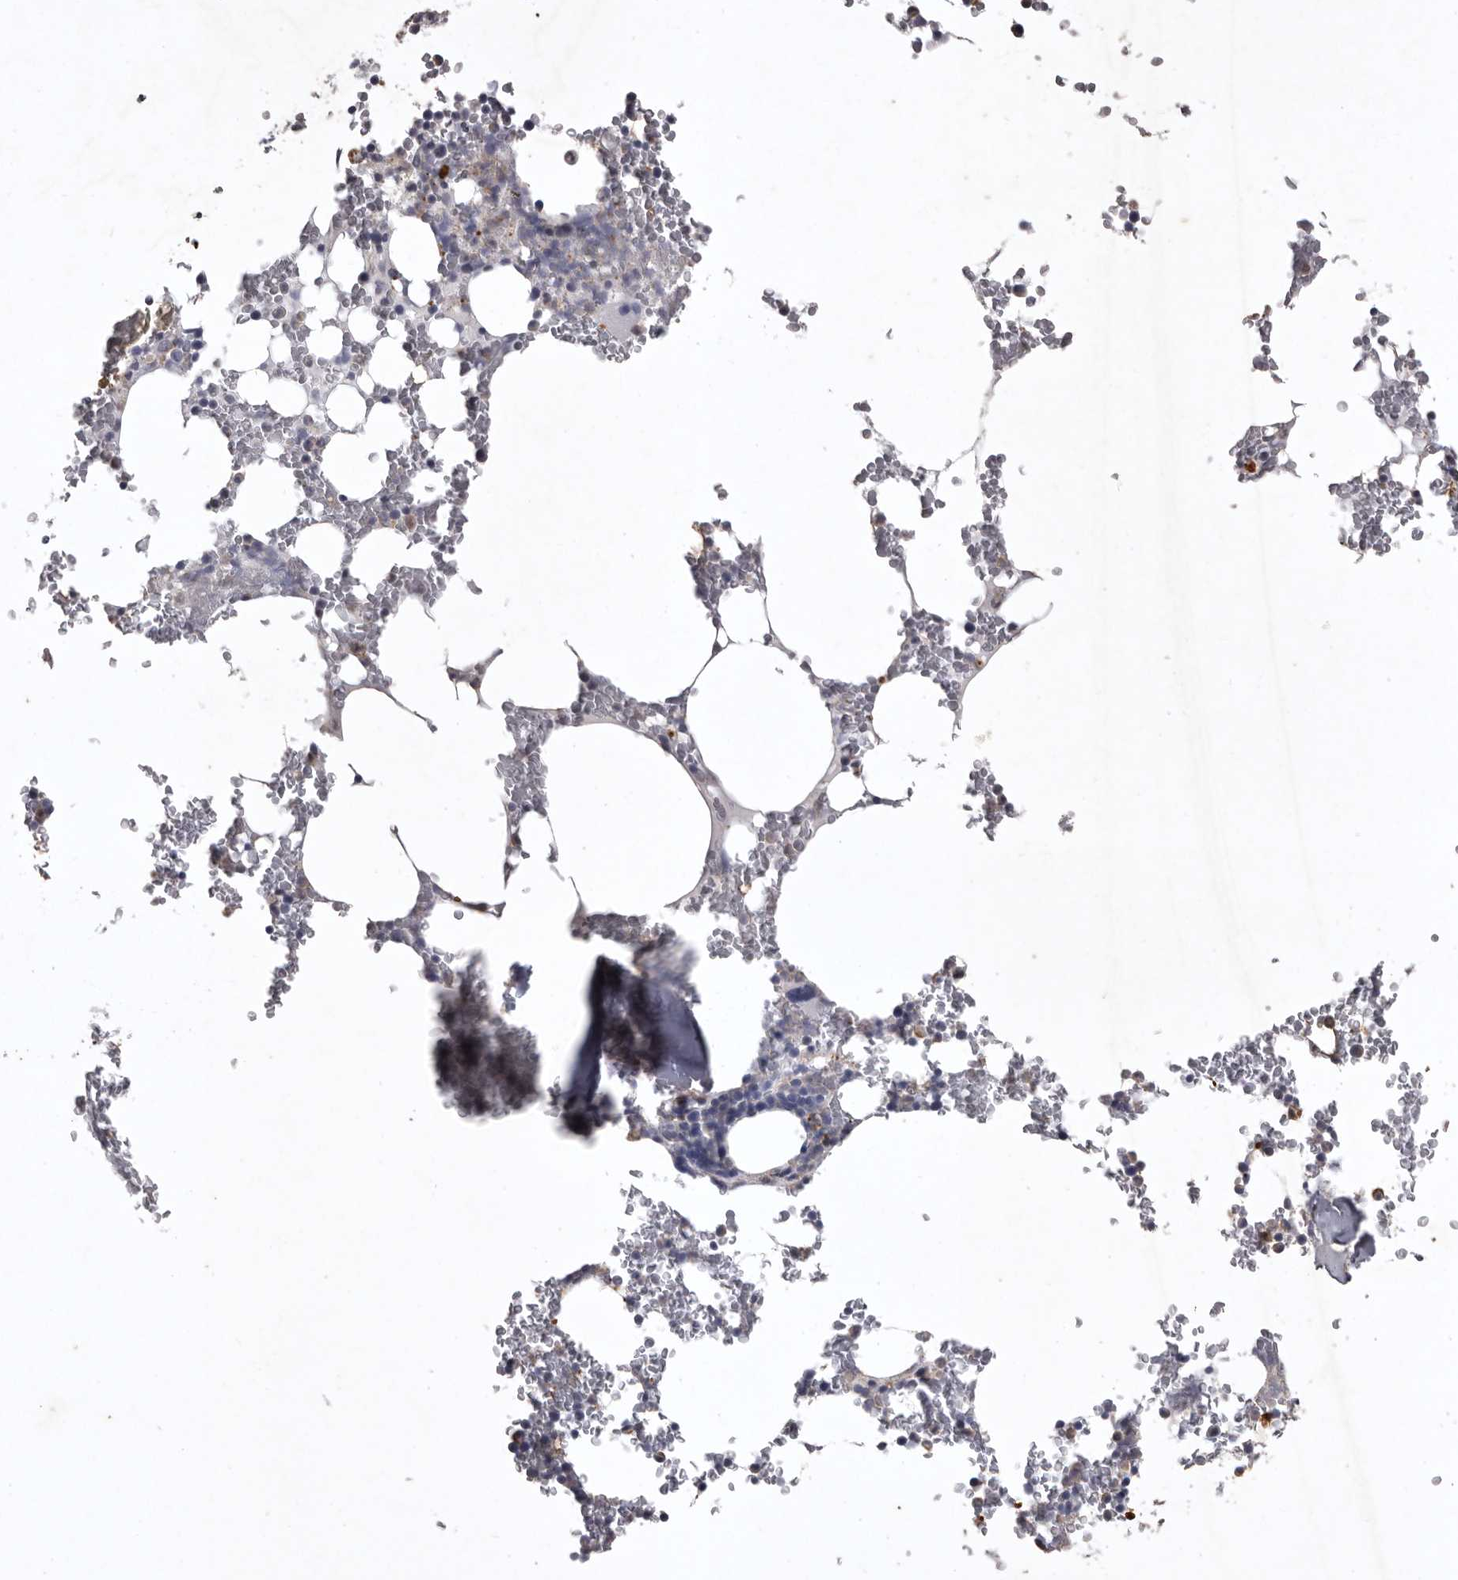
{"staining": {"intensity": "negative", "quantity": "none", "location": "none"}, "tissue": "bone marrow", "cell_type": "Hematopoietic cells", "image_type": "normal", "snomed": [{"axis": "morphology", "description": "Normal tissue, NOS"}, {"axis": "topography", "description": "Bone marrow"}], "caption": "Immunohistochemistry of unremarkable bone marrow exhibits no positivity in hematopoietic cells. (IHC, brightfield microscopy, high magnification).", "gene": "NKAIN4", "patient": {"sex": "male", "age": 58}}